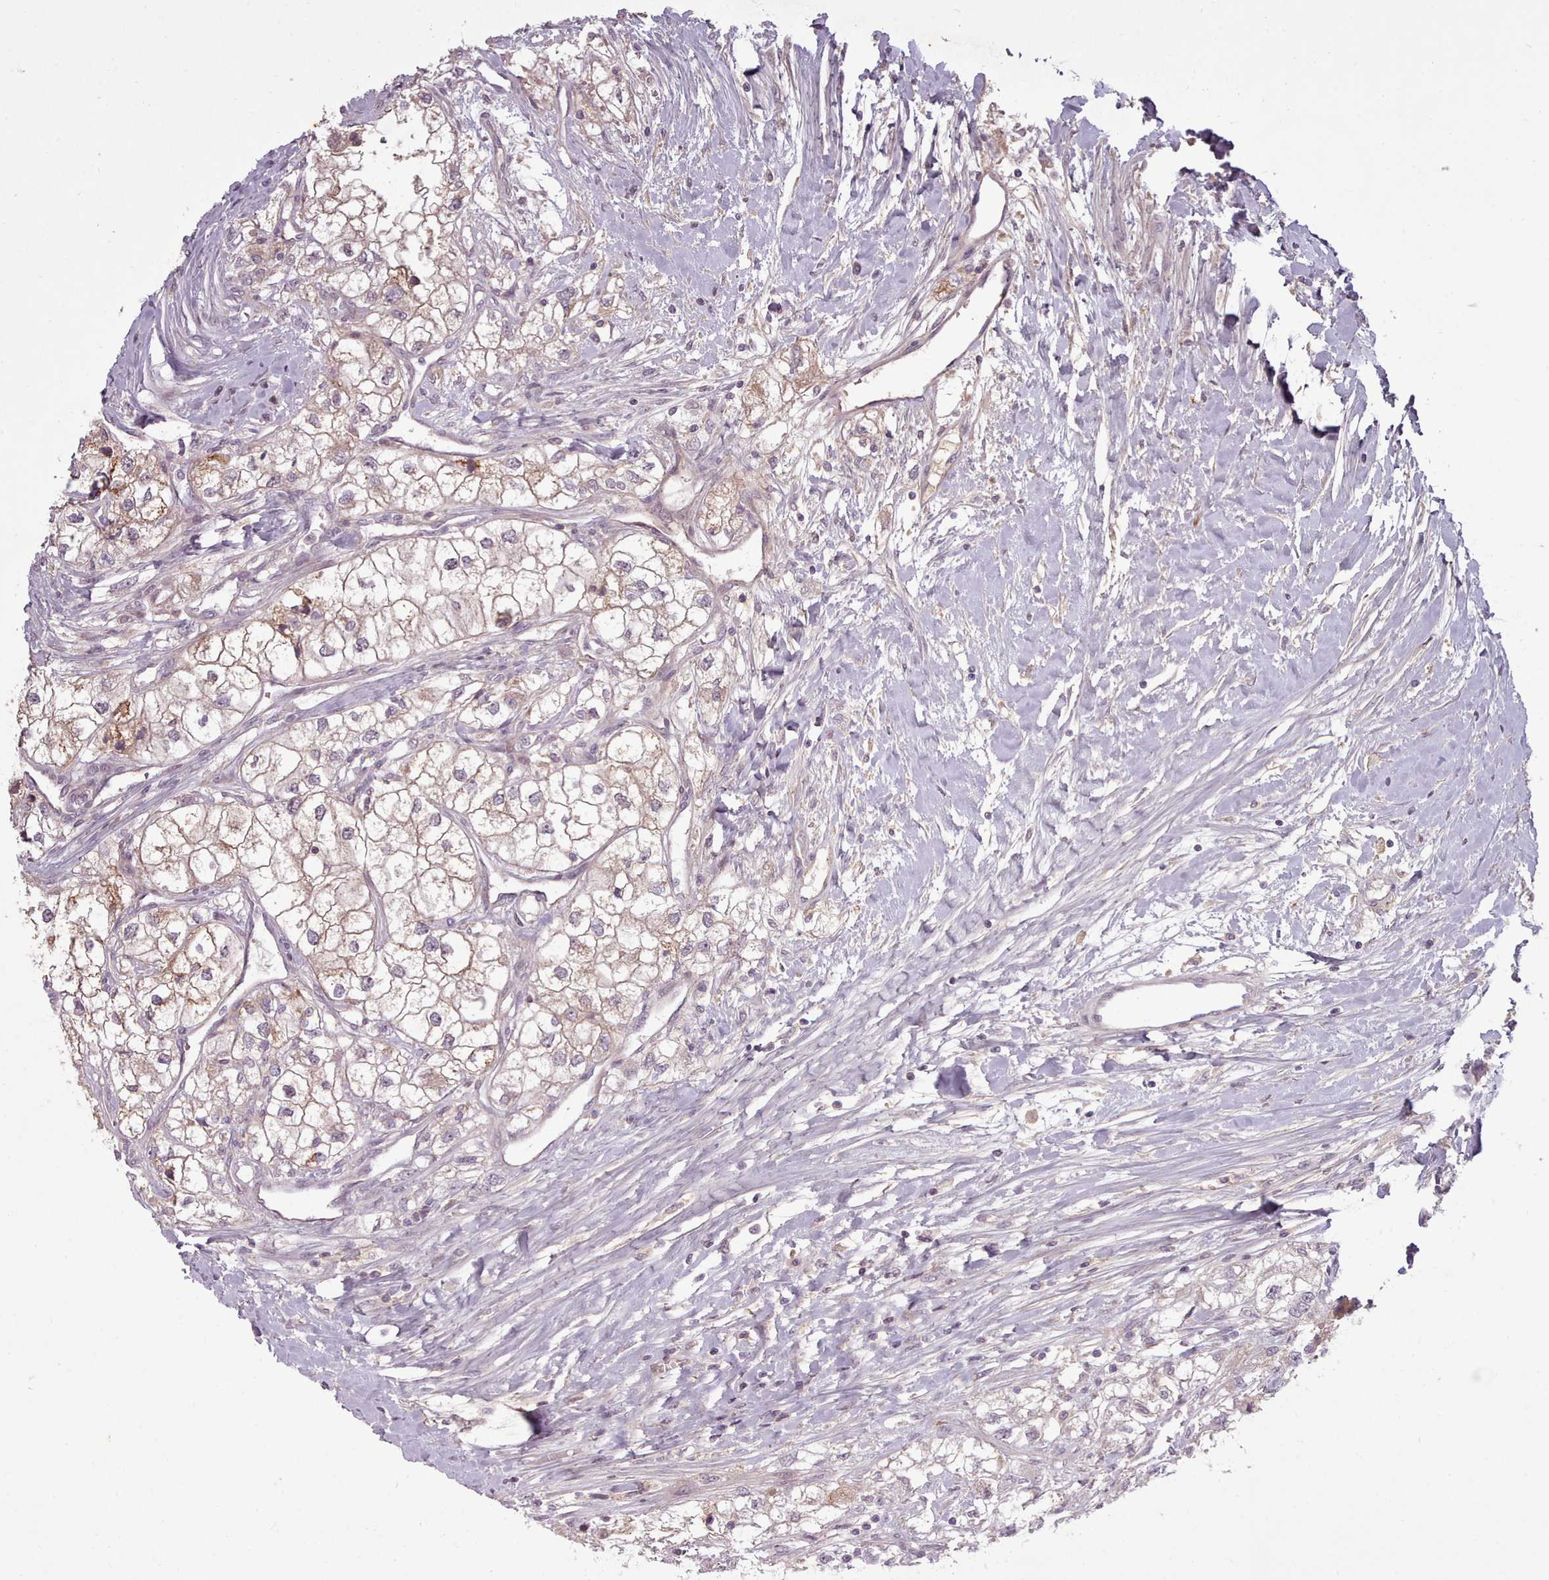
{"staining": {"intensity": "weak", "quantity": "25%-75%", "location": "cytoplasmic/membranous"}, "tissue": "renal cancer", "cell_type": "Tumor cells", "image_type": "cancer", "snomed": [{"axis": "morphology", "description": "Adenocarcinoma, NOS"}, {"axis": "topography", "description": "Kidney"}], "caption": "Tumor cells reveal low levels of weak cytoplasmic/membranous positivity in about 25%-75% of cells in adenocarcinoma (renal). (IHC, brightfield microscopy, high magnification).", "gene": "LEFTY2", "patient": {"sex": "male", "age": 59}}